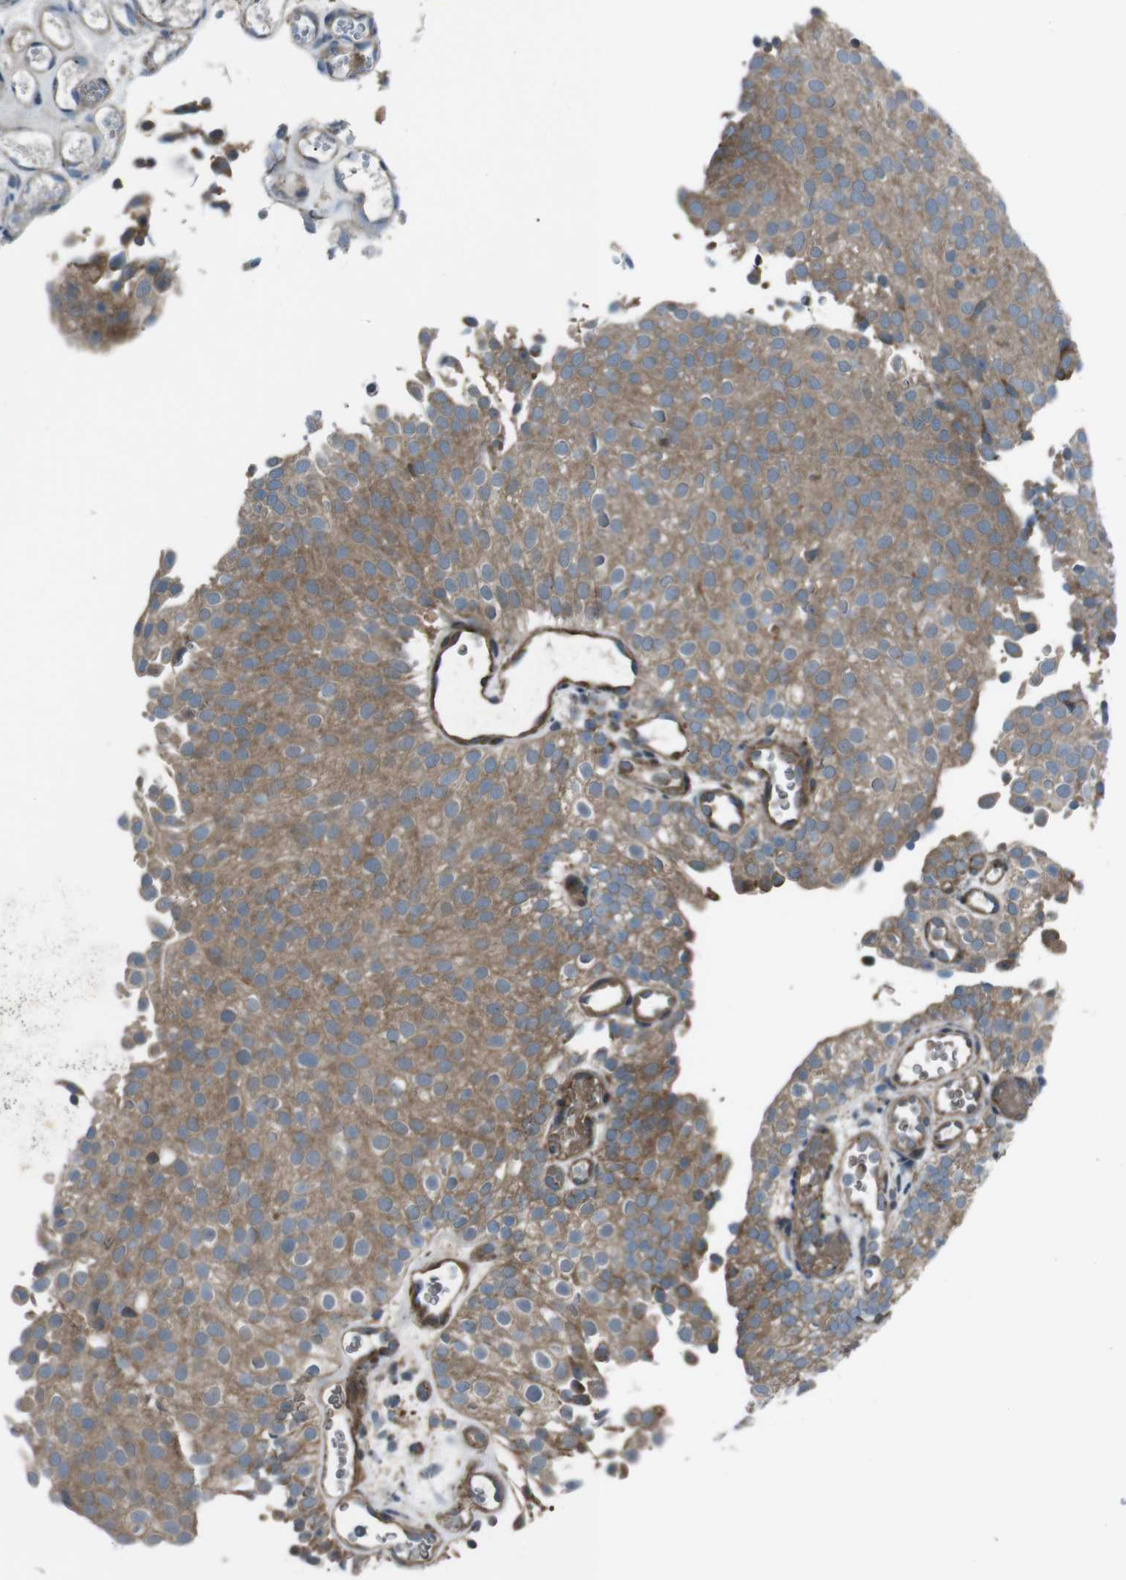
{"staining": {"intensity": "moderate", "quantity": ">75%", "location": "cytoplasmic/membranous"}, "tissue": "urothelial cancer", "cell_type": "Tumor cells", "image_type": "cancer", "snomed": [{"axis": "morphology", "description": "Urothelial carcinoma, Low grade"}, {"axis": "topography", "description": "Urinary bladder"}], "caption": "A micrograph showing moderate cytoplasmic/membranous staining in about >75% of tumor cells in urothelial cancer, as visualized by brown immunohistochemical staining.", "gene": "SLC27A4", "patient": {"sex": "male", "age": 78}}